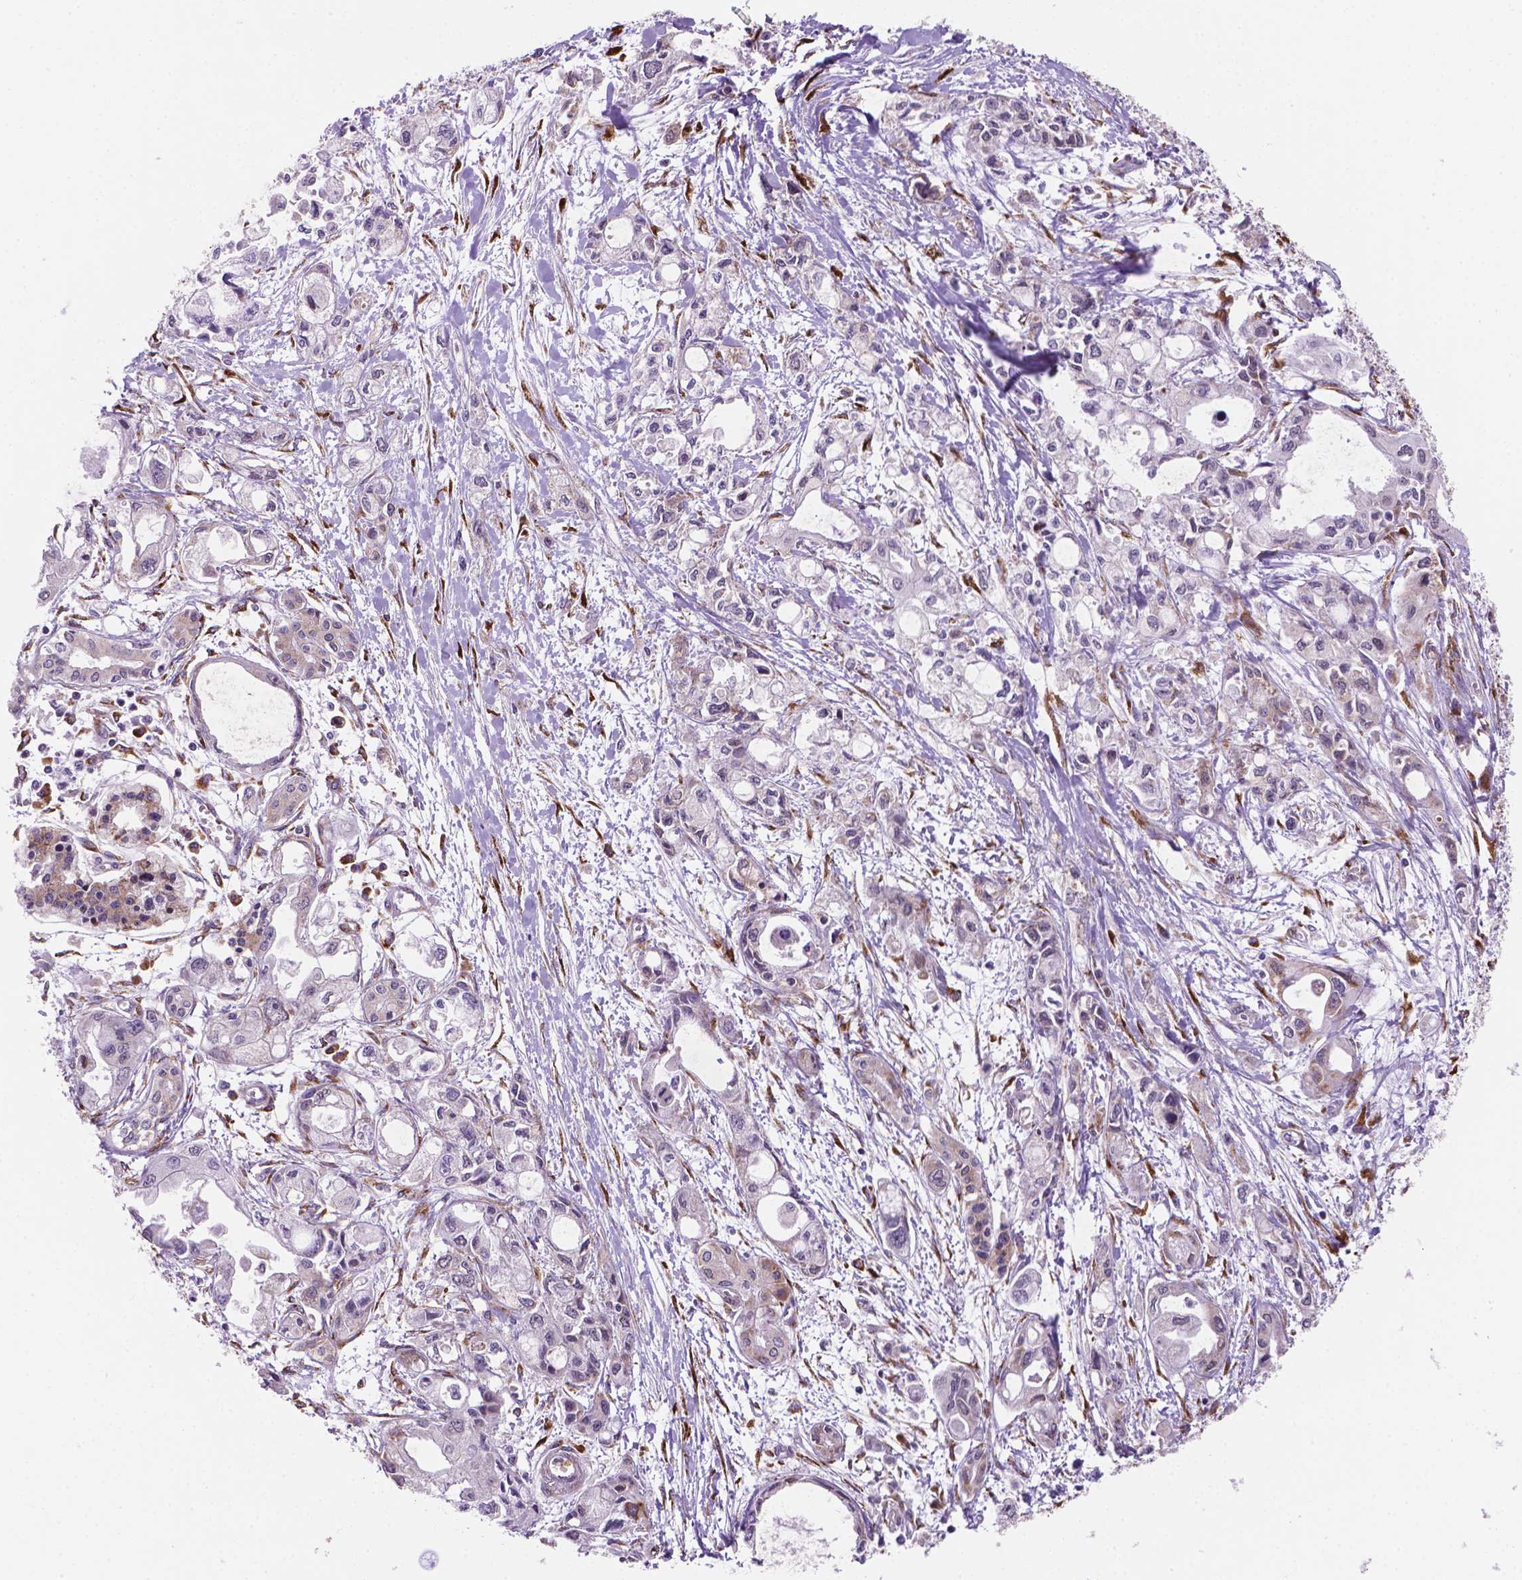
{"staining": {"intensity": "negative", "quantity": "none", "location": "none"}, "tissue": "pancreatic cancer", "cell_type": "Tumor cells", "image_type": "cancer", "snomed": [{"axis": "morphology", "description": "Adenocarcinoma, NOS"}, {"axis": "topography", "description": "Pancreas"}], "caption": "High magnification brightfield microscopy of pancreatic adenocarcinoma stained with DAB (3,3'-diaminobenzidine) (brown) and counterstained with hematoxylin (blue): tumor cells show no significant expression.", "gene": "FNIP1", "patient": {"sex": "female", "age": 61}}